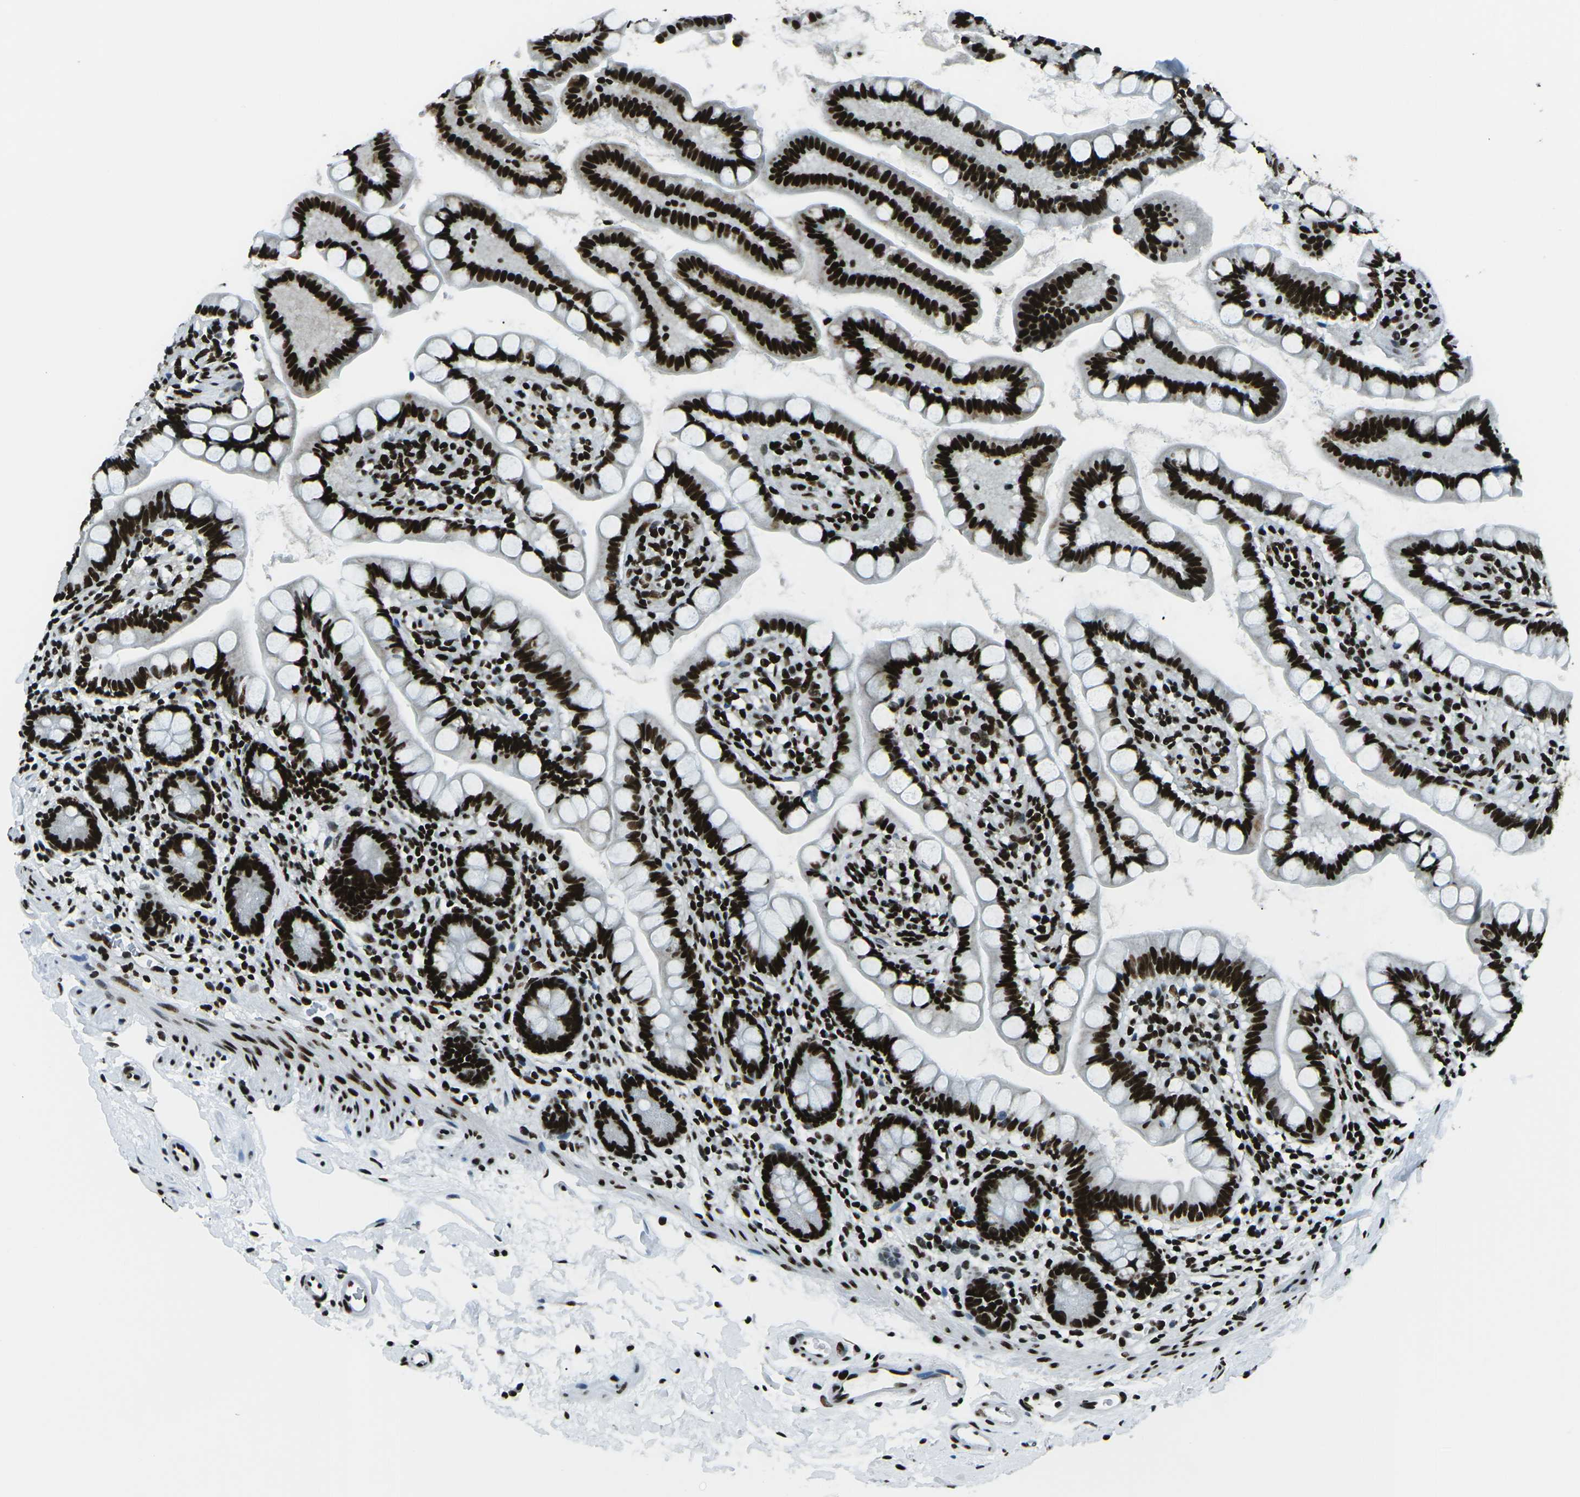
{"staining": {"intensity": "strong", "quantity": ">75%", "location": "nuclear"}, "tissue": "small intestine", "cell_type": "Glandular cells", "image_type": "normal", "snomed": [{"axis": "morphology", "description": "Normal tissue, NOS"}, {"axis": "topography", "description": "Small intestine"}], "caption": "Benign small intestine shows strong nuclear staining in about >75% of glandular cells, visualized by immunohistochemistry. (DAB (3,3'-diaminobenzidine) IHC, brown staining for protein, blue staining for nuclei).", "gene": "HNRNPL", "patient": {"sex": "female", "age": 84}}